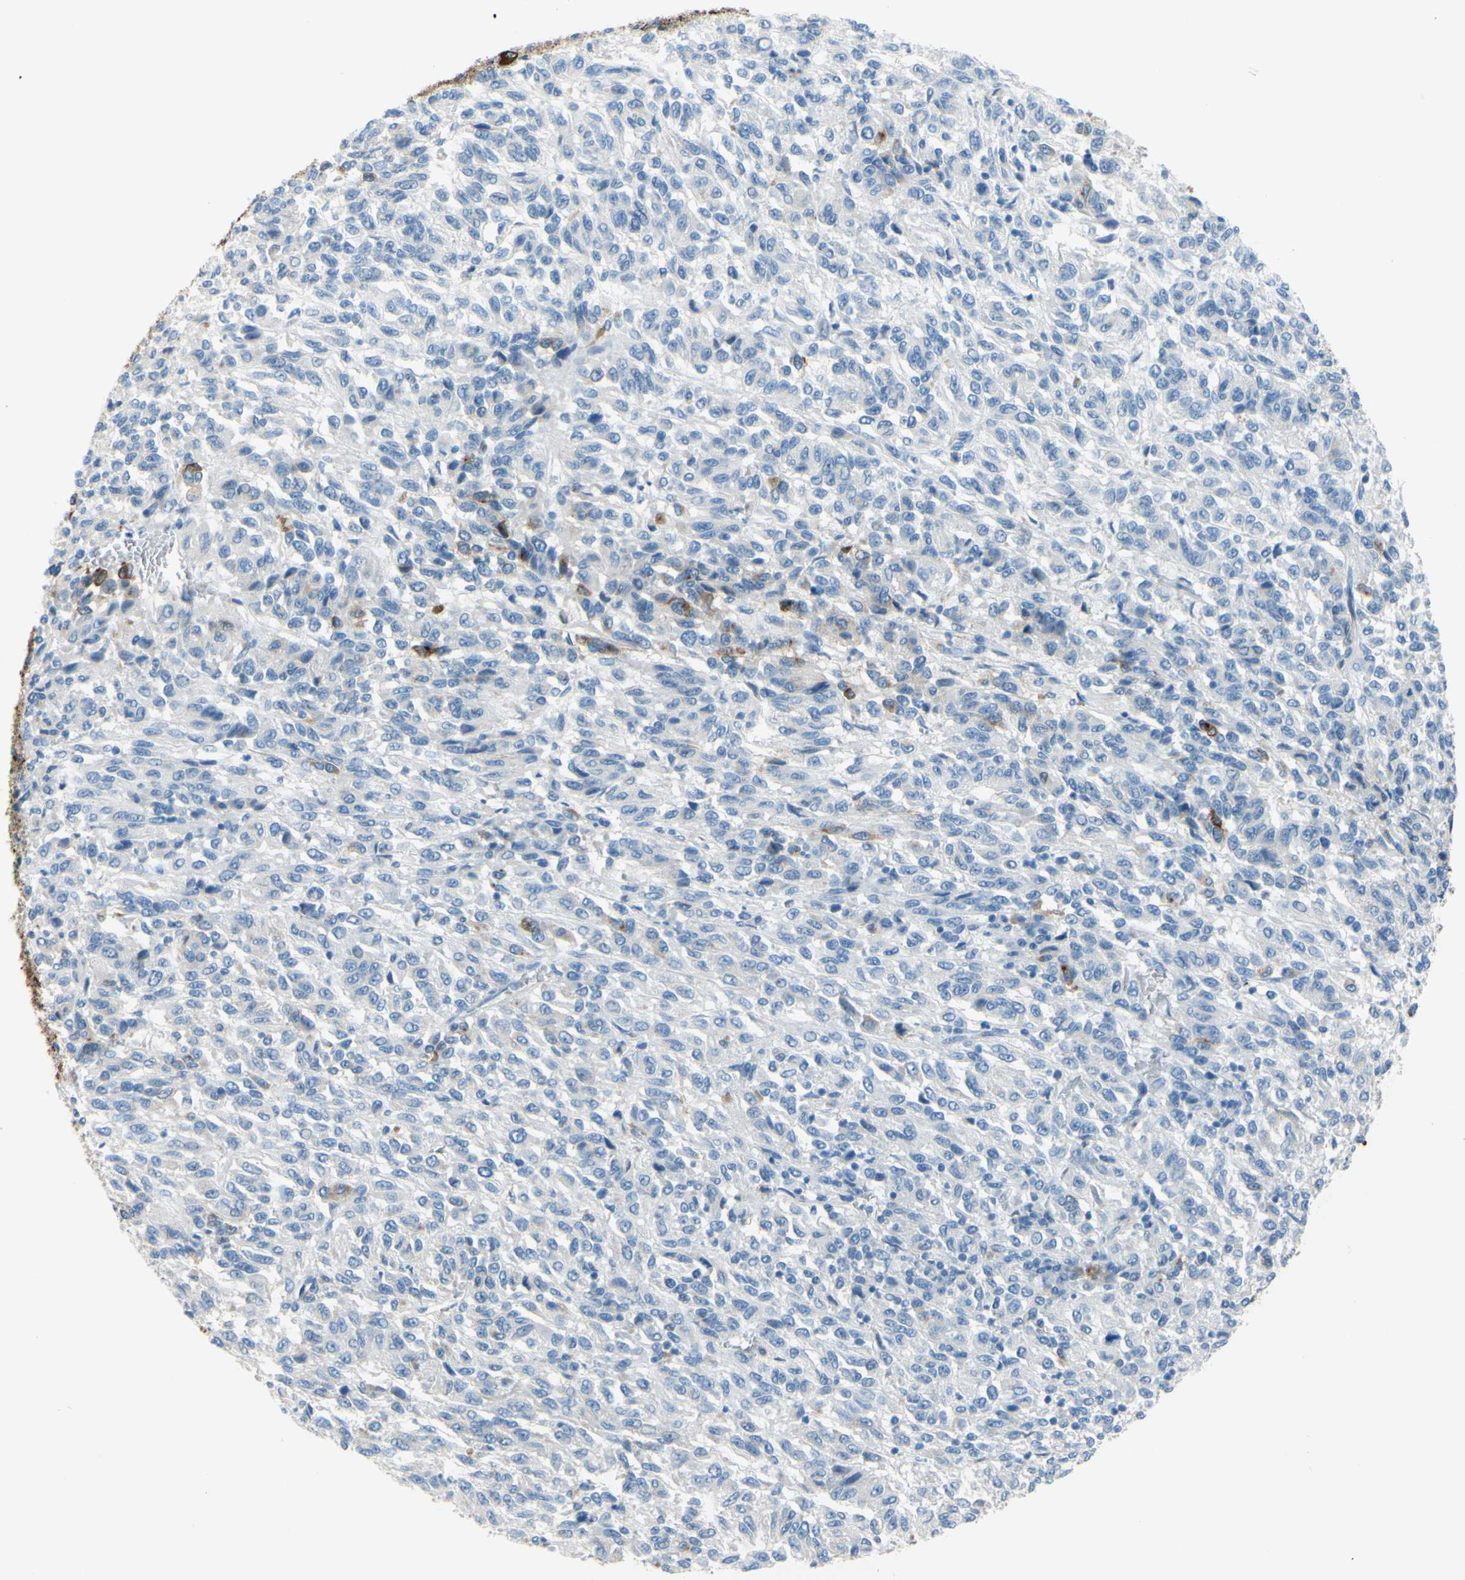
{"staining": {"intensity": "moderate", "quantity": "<25%", "location": "cytoplasmic/membranous"}, "tissue": "melanoma", "cell_type": "Tumor cells", "image_type": "cancer", "snomed": [{"axis": "morphology", "description": "Malignant melanoma, Metastatic site"}, {"axis": "topography", "description": "Lung"}], "caption": "A histopathology image of malignant melanoma (metastatic site) stained for a protein exhibits moderate cytoplasmic/membranous brown staining in tumor cells. (brown staining indicates protein expression, while blue staining denotes nuclei).", "gene": "DCT", "patient": {"sex": "male", "age": 64}}